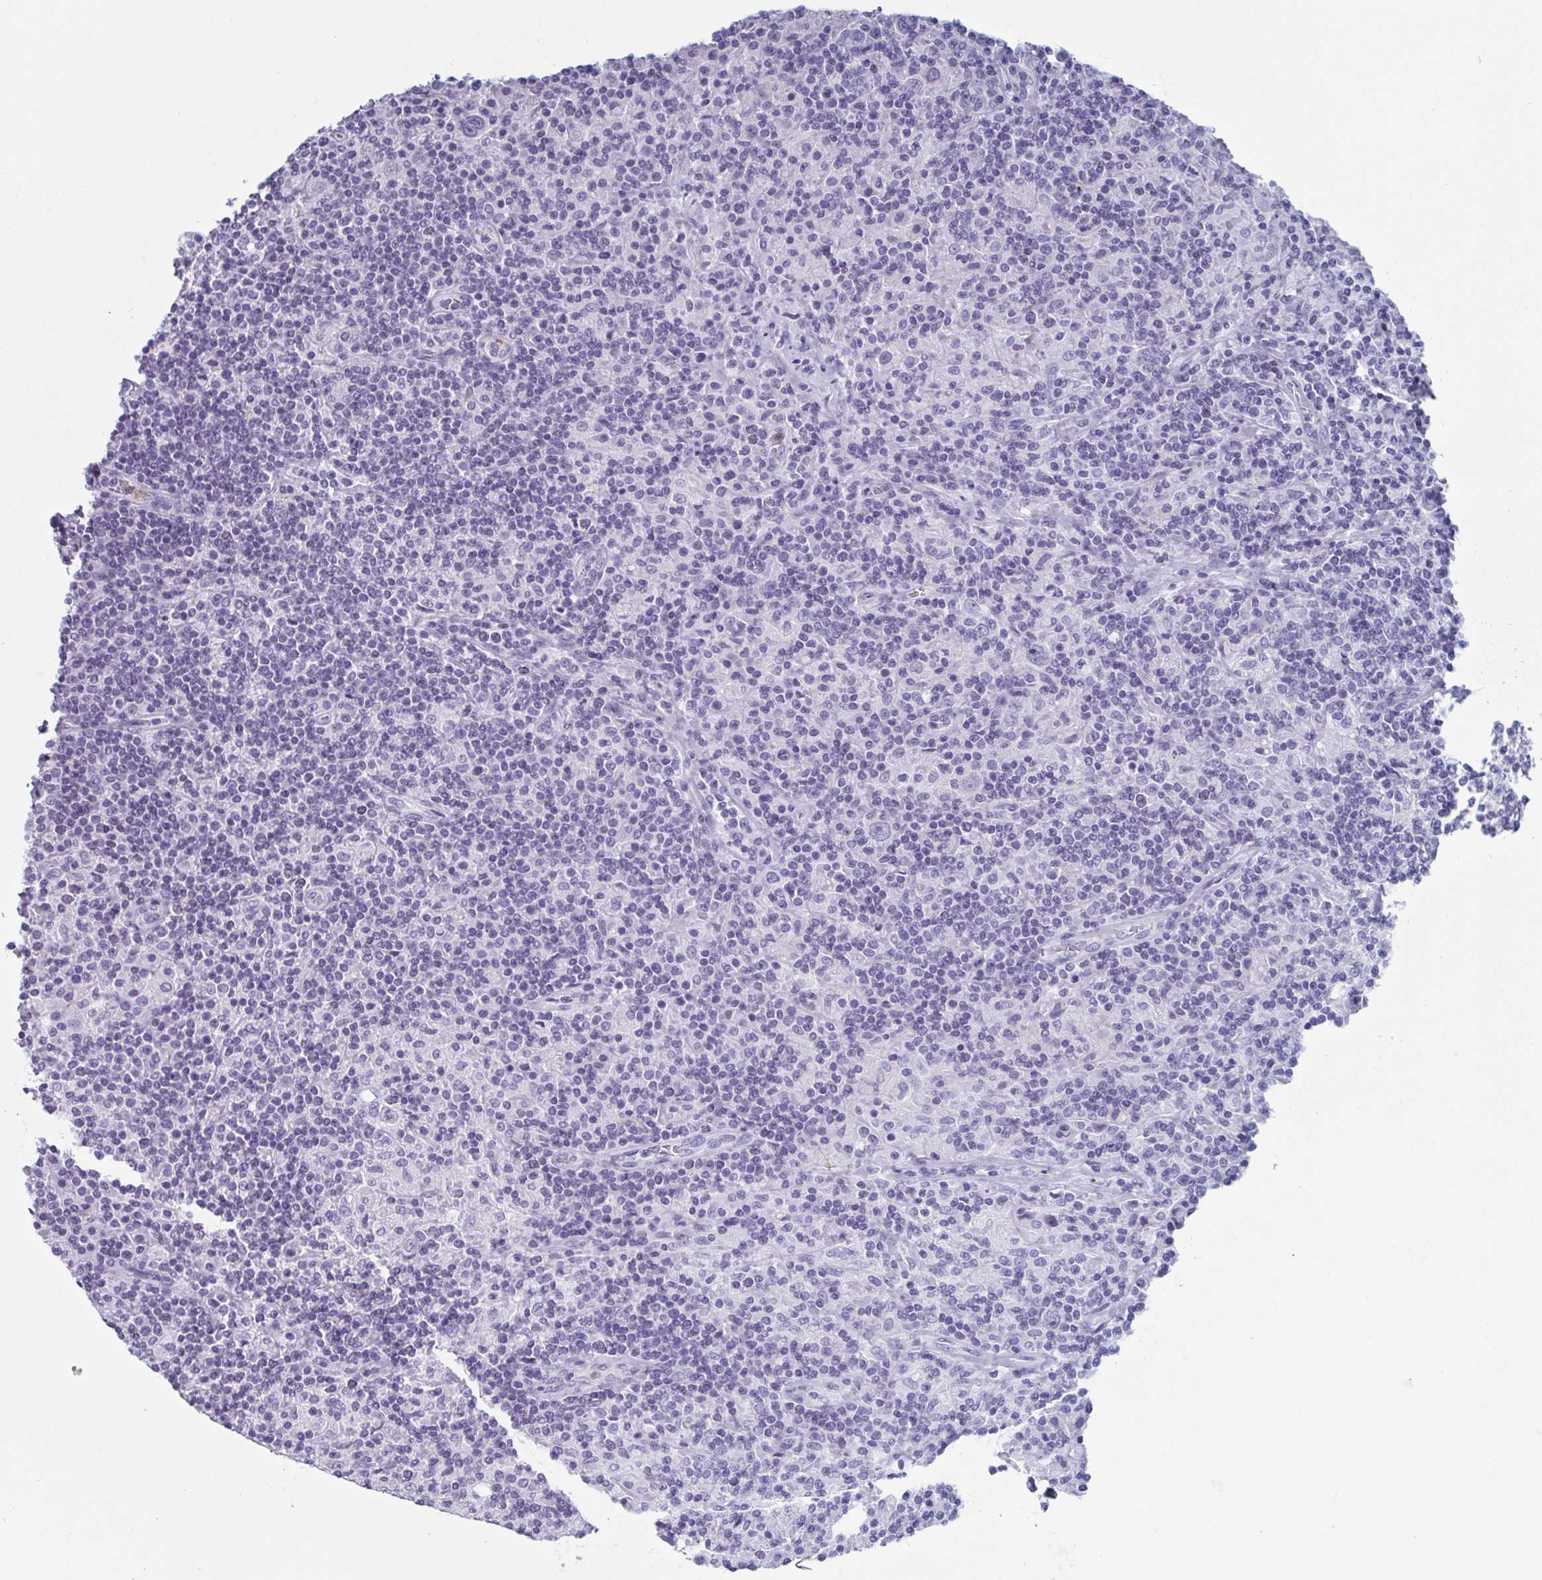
{"staining": {"intensity": "negative", "quantity": "none", "location": "none"}, "tissue": "lymphoma", "cell_type": "Tumor cells", "image_type": "cancer", "snomed": [{"axis": "morphology", "description": "Hodgkin's disease, NOS"}, {"axis": "topography", "description": "Lymph node"}], "caption": "There is no significant expression in tumor cells of Hodgkin's disease. The staining is performed using DAB brown chromogen with nuclei counter-stained in using hematoxylin.", "gene": "BPI", "patient": {"sex": "male", "age": 70}}